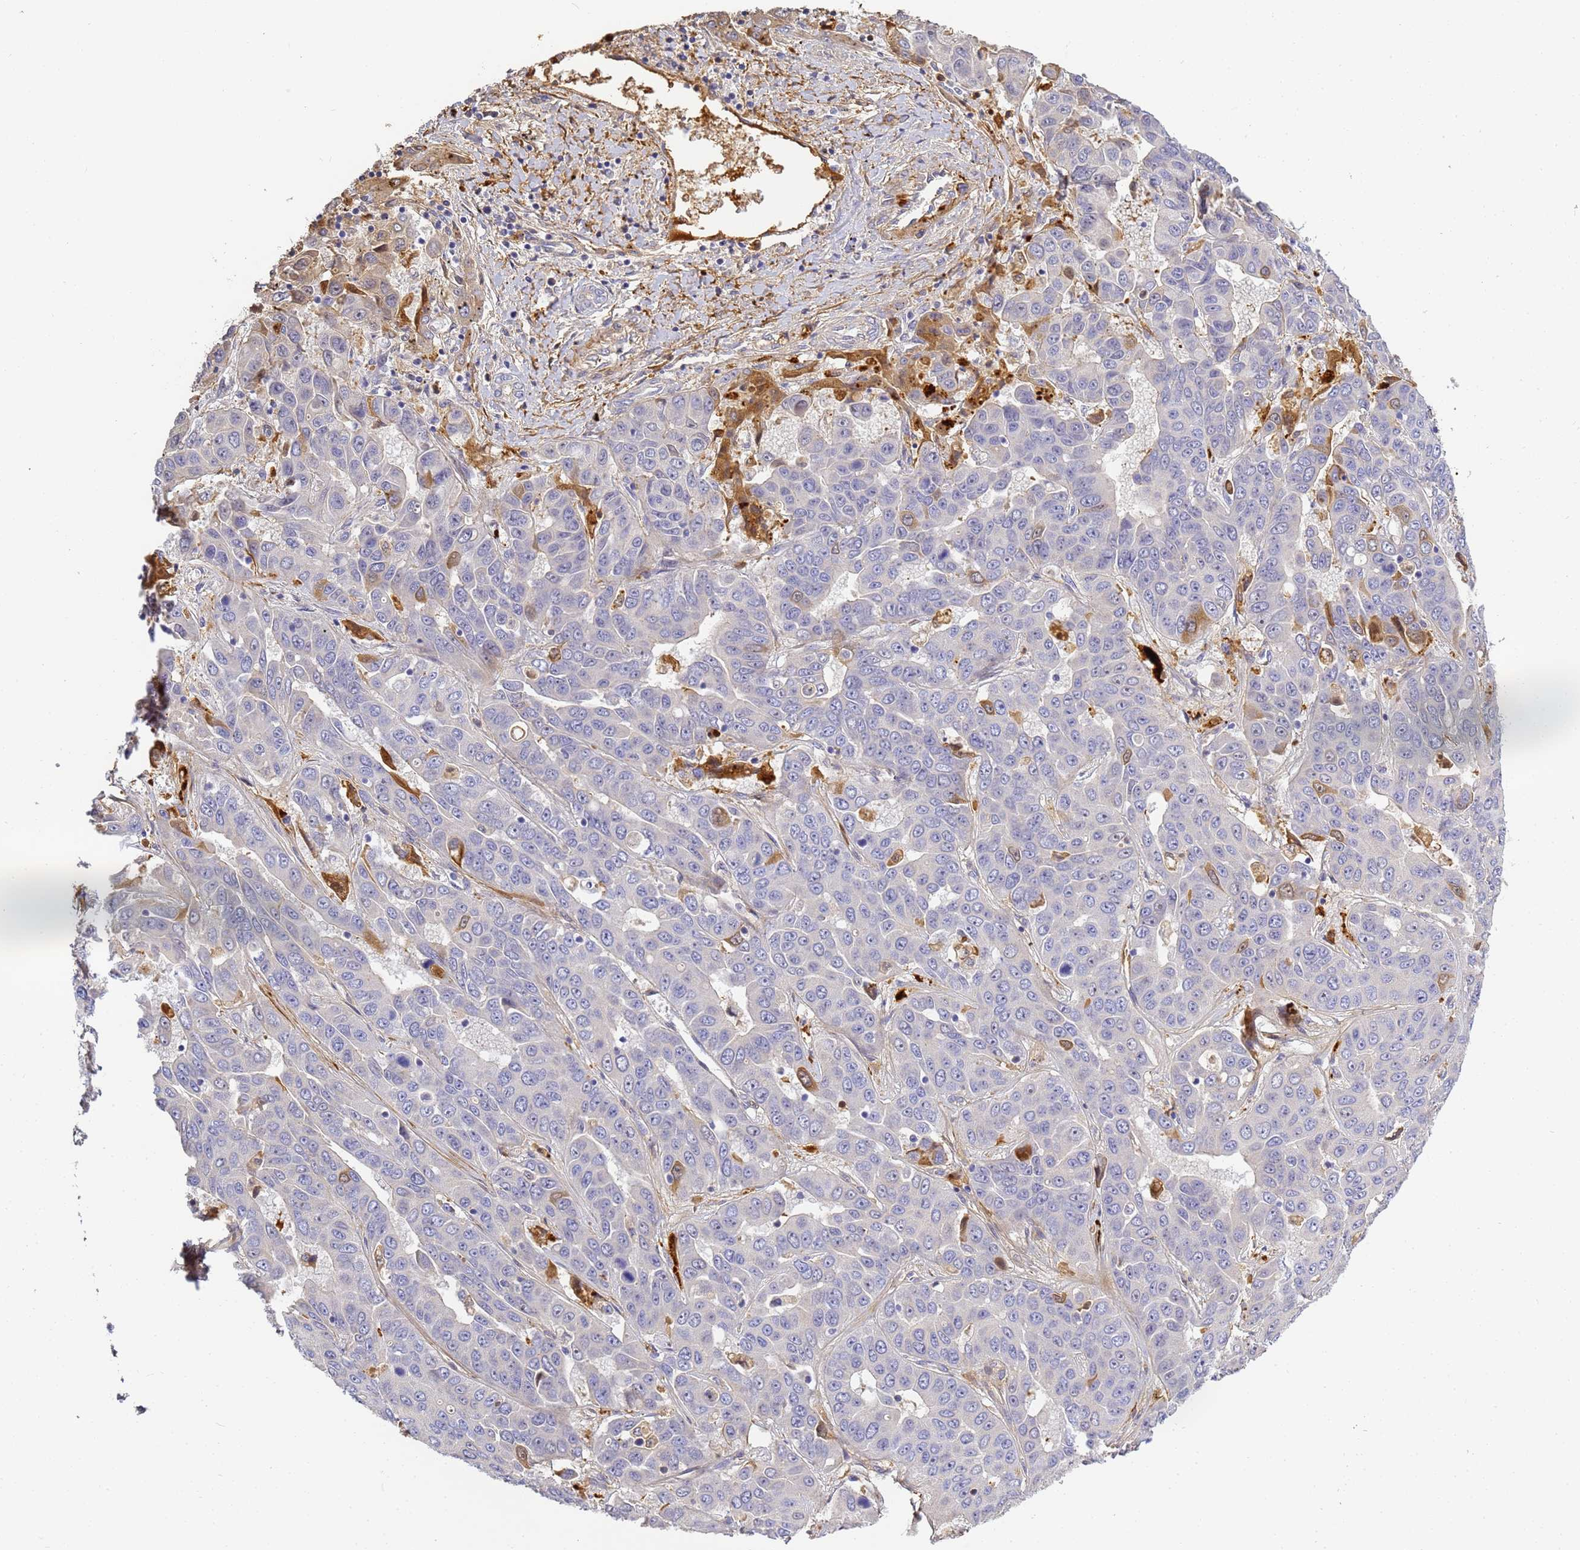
{"staining": {"intensity": "weak", "quantity": "<25%", "location": "cytoplasmic/membranous"}, "tissue": "liver cancer", "cell_type": "Tumor cells", "image_type": "cancer", "snomed": [{"axis": "morphology", "description": "Cholangiocarcinoma"}, {"axis": "topography", "description": "Liver"}], "caption": "Human liver cancer (cholangiocarcinoma) stained for a protein using immunohistochemistry (IHC) exhibits no positivity in tumor cells.", "gene": "CFH", "patient": {"sex": "female", "age": 52}}